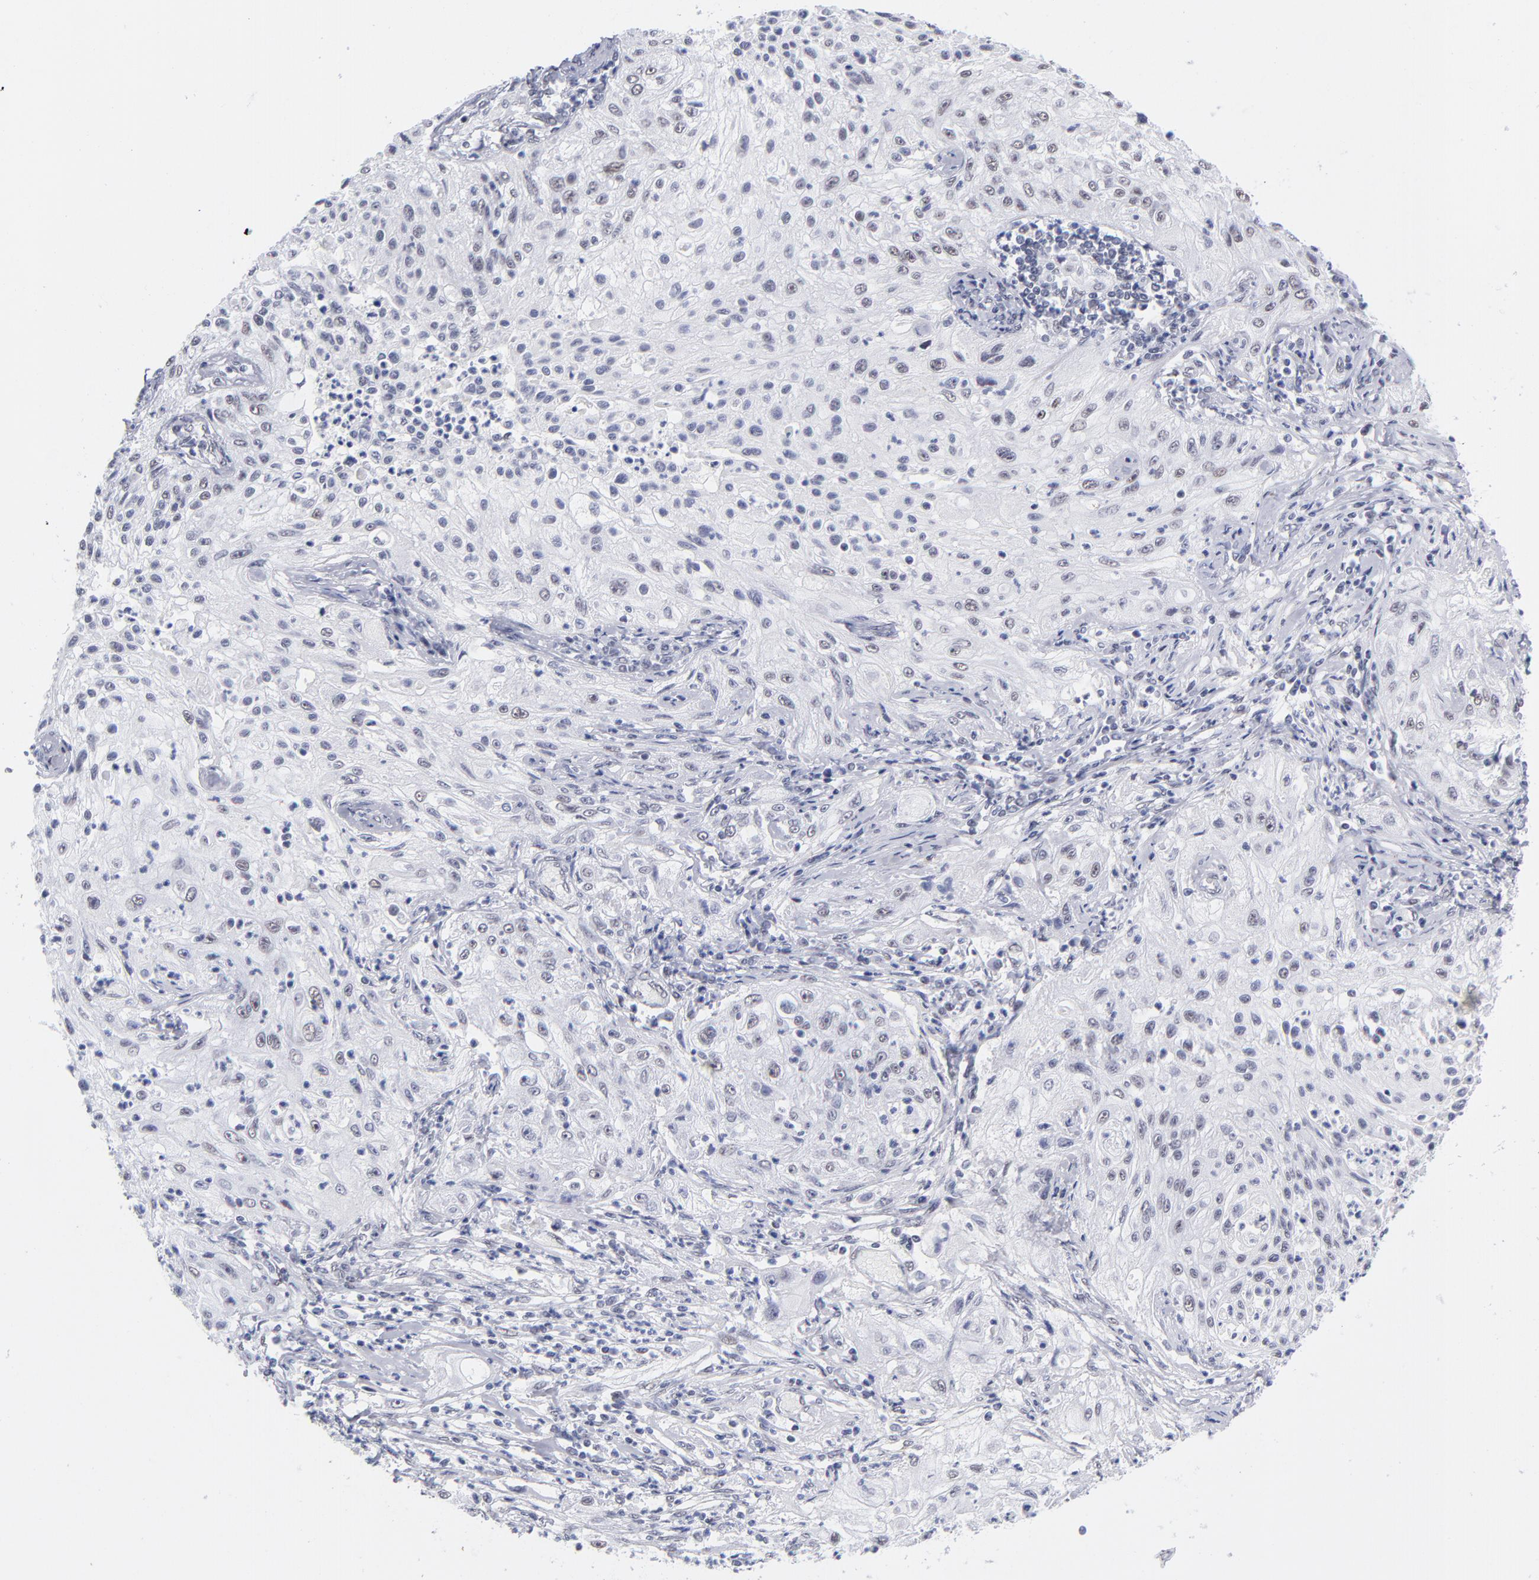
{"staining": {"intensity": "weak", "quantity": "<25%", "location": "nuclear"}, "tissue": "lung cancer", "cell_type": "Tumor cells", "image_type": "cancer", "snomed": [{"axis": "morphology", "description": "Inflammation, NOS"}, {"axis": "morphology", "description": "Squamous cell carcinoma, NOS"}, {"axis": "topography", "description": "Lymph node"}, {"axis": "topography", "description": "Soft tissue"}, {"axis": "topography", "description": "Lung"}], "caption": "Tumor cells show no significant staining in lung cancer (squamous cell carcinoma). Brightfield microscopy of IHC stained with DAB (3,3'-diaminobenzidine) (brown) and hematoxylin (blue), captured at high magnification.", "gene": "SNRPB", "patient": {"sex": "male", "age": 66}}